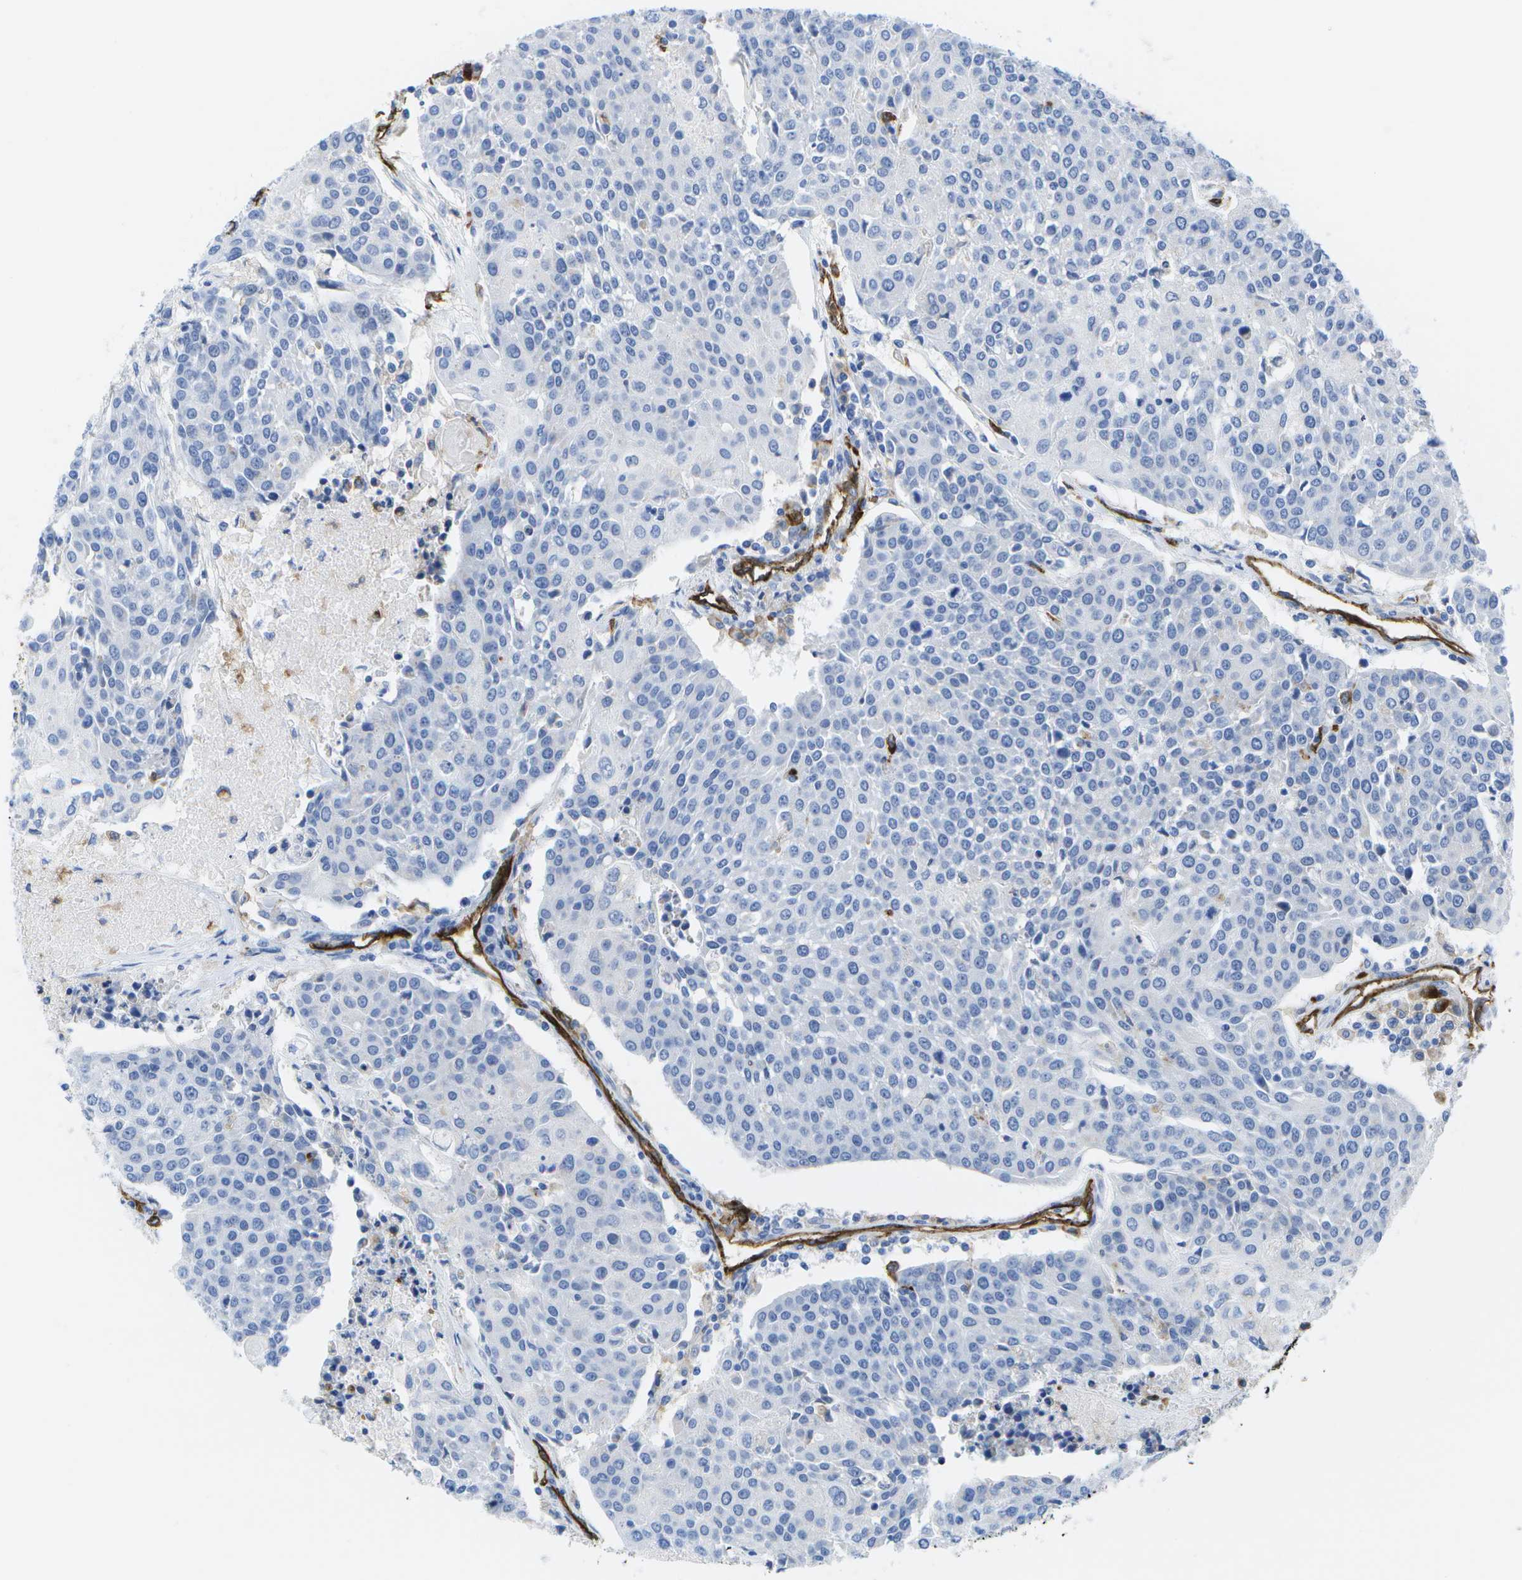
{"staining": {"intensity": "negative", "quantity": "none", "location": "none"}, "tissue": "urothelial cancer", "cell_type": "Tumor cells", "image_type": "cancer", "snomed": [{"axis": "morphology", "description": "Urothelial carcinoma, High grade"}, {"axis": "topography", "description": "Urinary bladder"}], "caption": "Immunohistochemistry image of neoplastic tissue: human urothelial carcinoma (high-grade) stained with DAB (3,3'-diaminobenzidine) exhibits no significant protein expression in tumor cells.", "gene": "DYSF", "patient": {"sex": "female", "age": 85}}